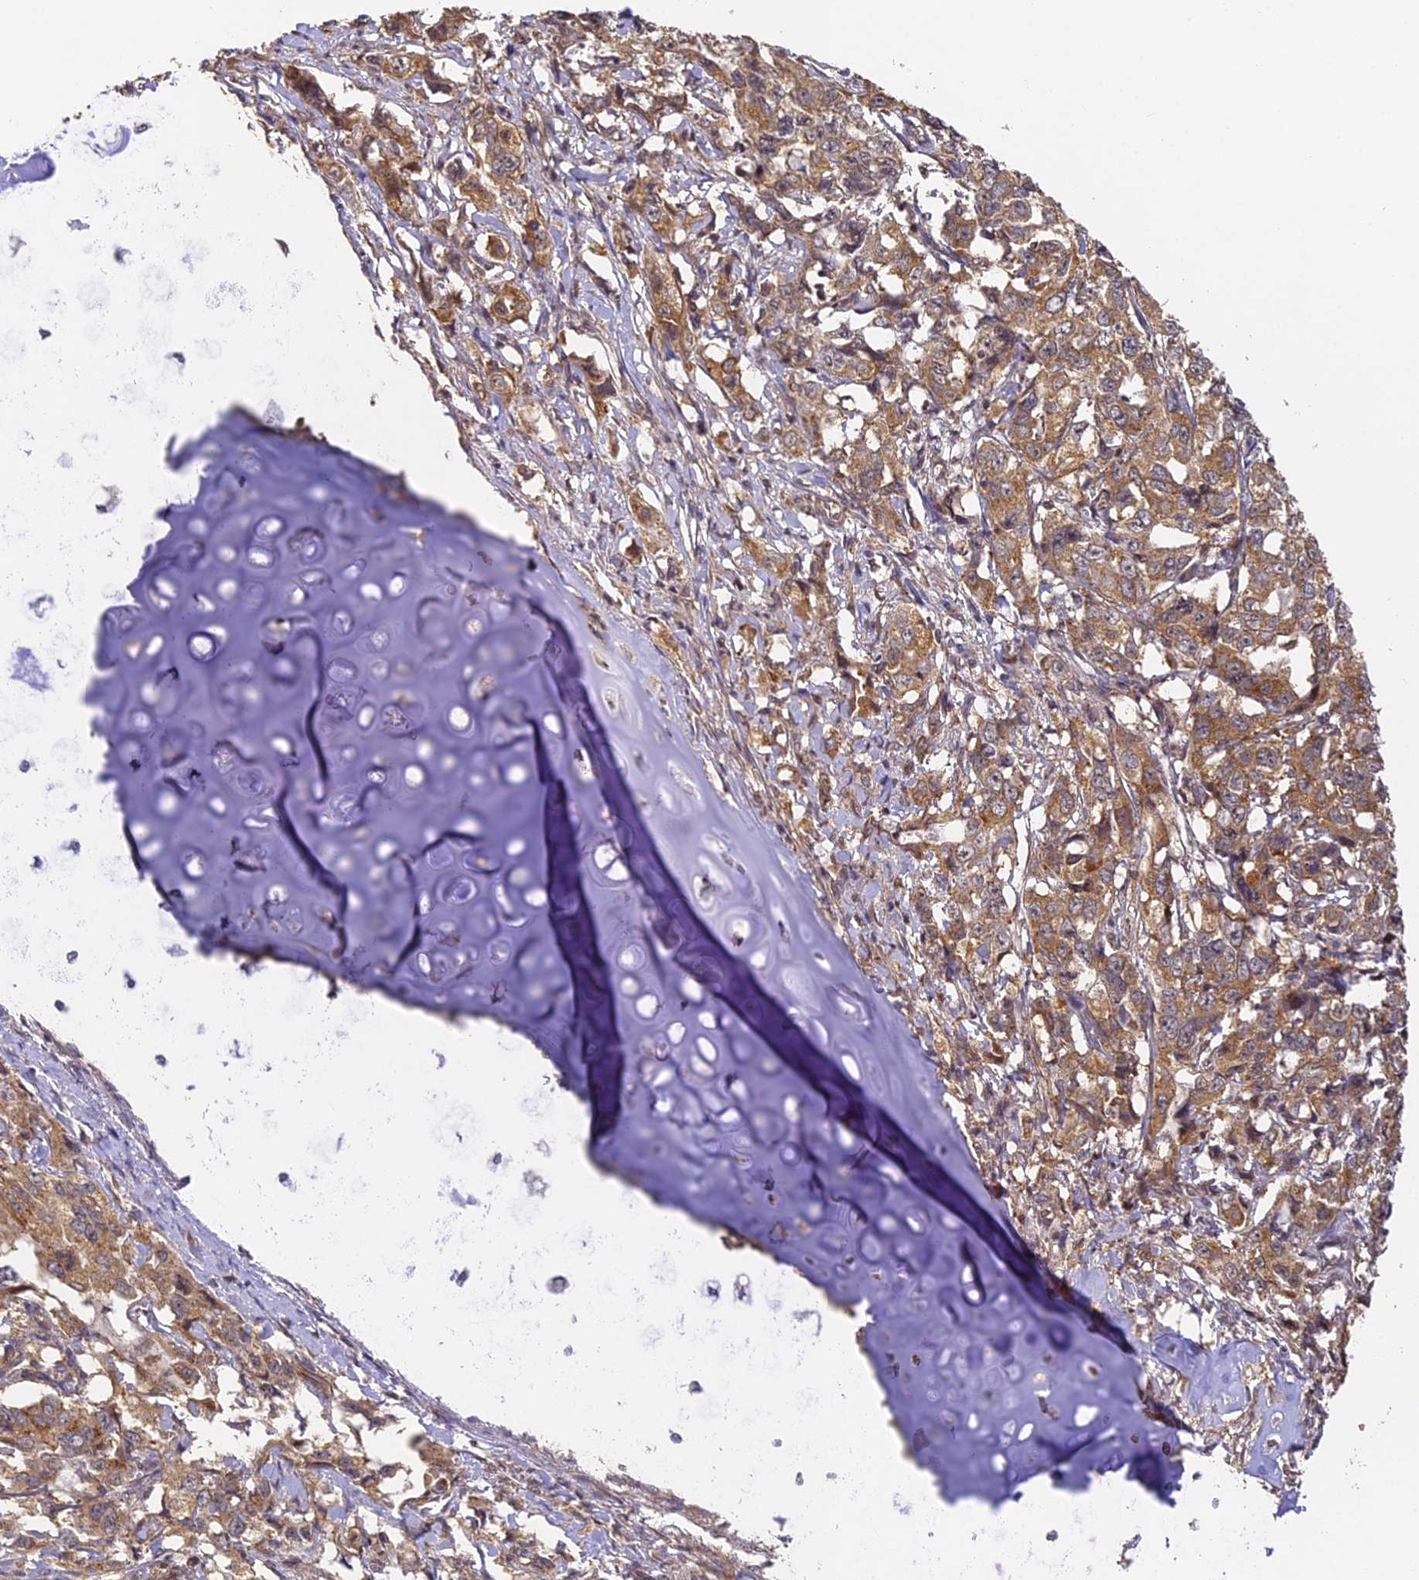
{"staining": {"intensity": "moderate", "quantity": ">75%", "location": "cytoplasmic/membranous"}, "tissue": "lung cancer", "cell_type": "Tumor cells", "image_type": "cancer", "snomed": [{"axis": "morphology", "description": "Adenocarcinoma, NOS"}, {"axis": "topography", "description": "Lung"}], "caption": "Tumor cells exhibit medium levels of moderate cytoplasmic/membranous positivity in about >75% of cells in human lung cancer (adenocarcinoma).", "gene": "ZNF443", "patient": {"sex": "female", "age": 51}}